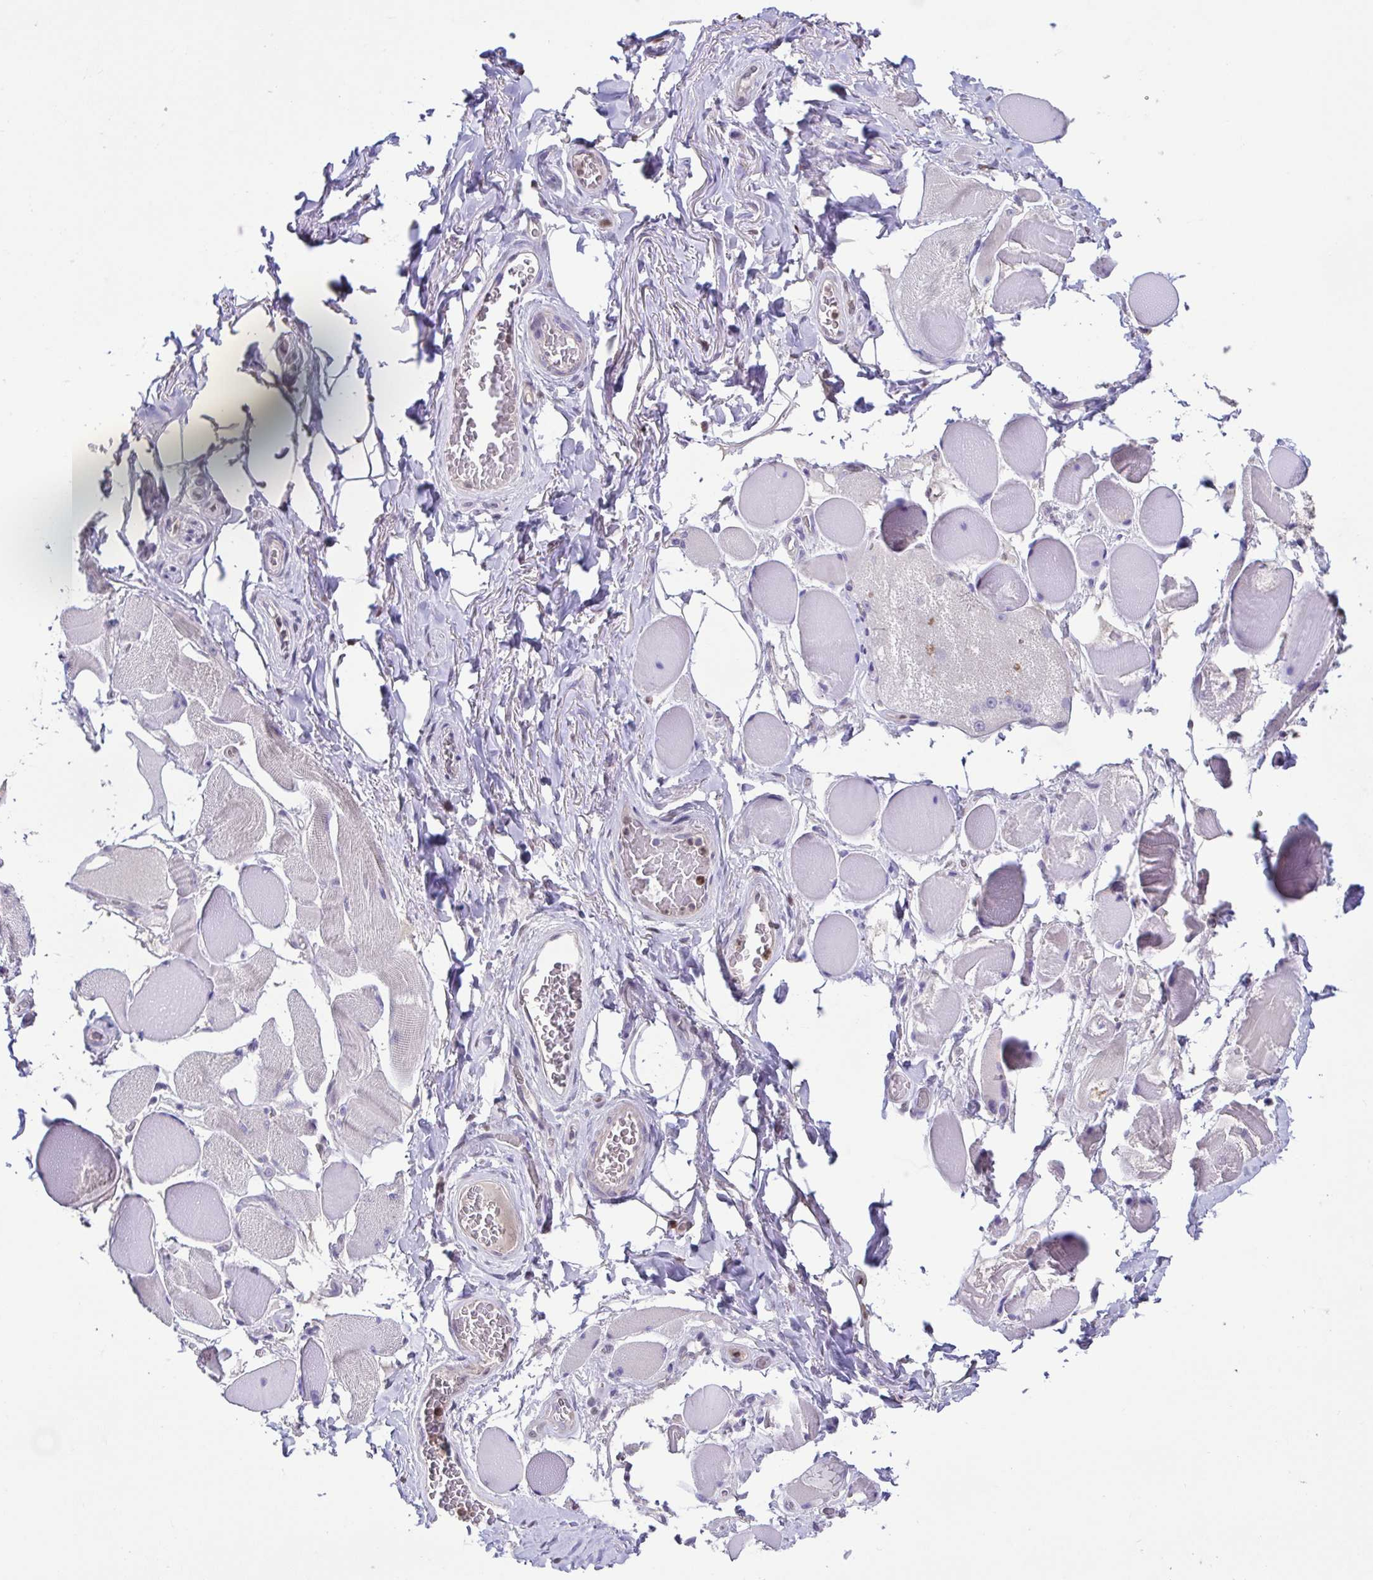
{"staining": {"intensity": "weak", "quantity": "25%-75%", "location": "cytoplasmic/membranous"}, "tissue": "skeletal muscle", "cell_type": "Myocytes", "image_type": "normal", "snomed": [{"axis": "morphology", "description": "Normal tissue, NOS"}, {"axis": "topography", "description": "Skeletal muscle"}, {"axis": "topography", "description": "Anal"}, {"axis": "topography", "description": "Peripheral nerve tissue"}], "caption": "The image demonstrates staining of normal skeletal muscle, revealing weak cytoplasmic/membranous protein positivity (brown color) within myocytes. (Brightfield microscopy of DAB IHC at high magnification).", "gene": "ACTRT3", "patient": {"sex": "male", "age": 53}}